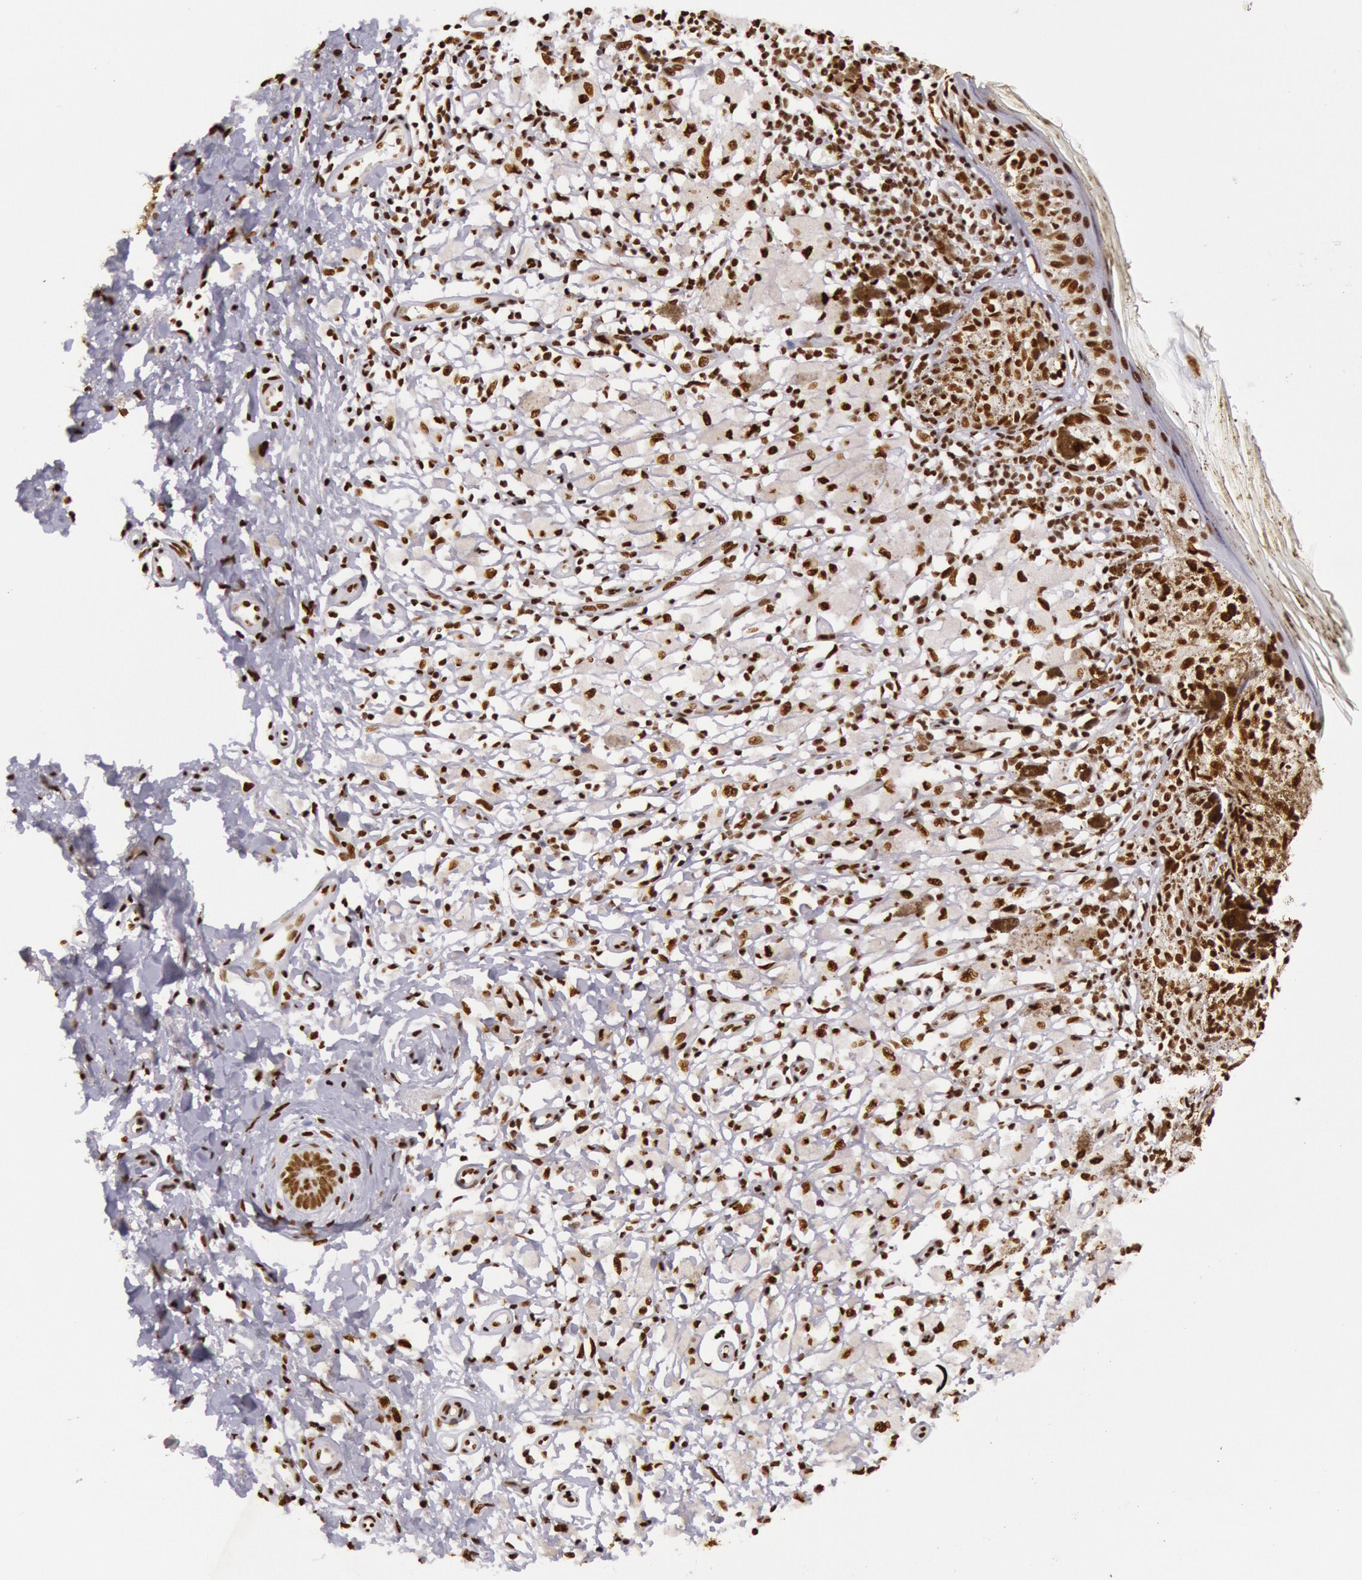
{"staining": {"intensity": "strong", "quantity": ">75%", "location": "nuclear"}, "tissue": "melanoma", "cell_type": "Tumor cells", "image_type": "cancer", "snomed": [{"axis": "morphology", "description": "Malignant melanoma, NOS"}, {"axis": "topography", "description": "Skin"}], "caption": "DAB (3,3'-diaminobenzidine) immunohistochemical staining of malignant melanoma displays strong nuclear protein positivity in approximately >75% of tumor cells.", "gene": "HNRNPH2", "patient": {"sex": "male", "age": 88}}